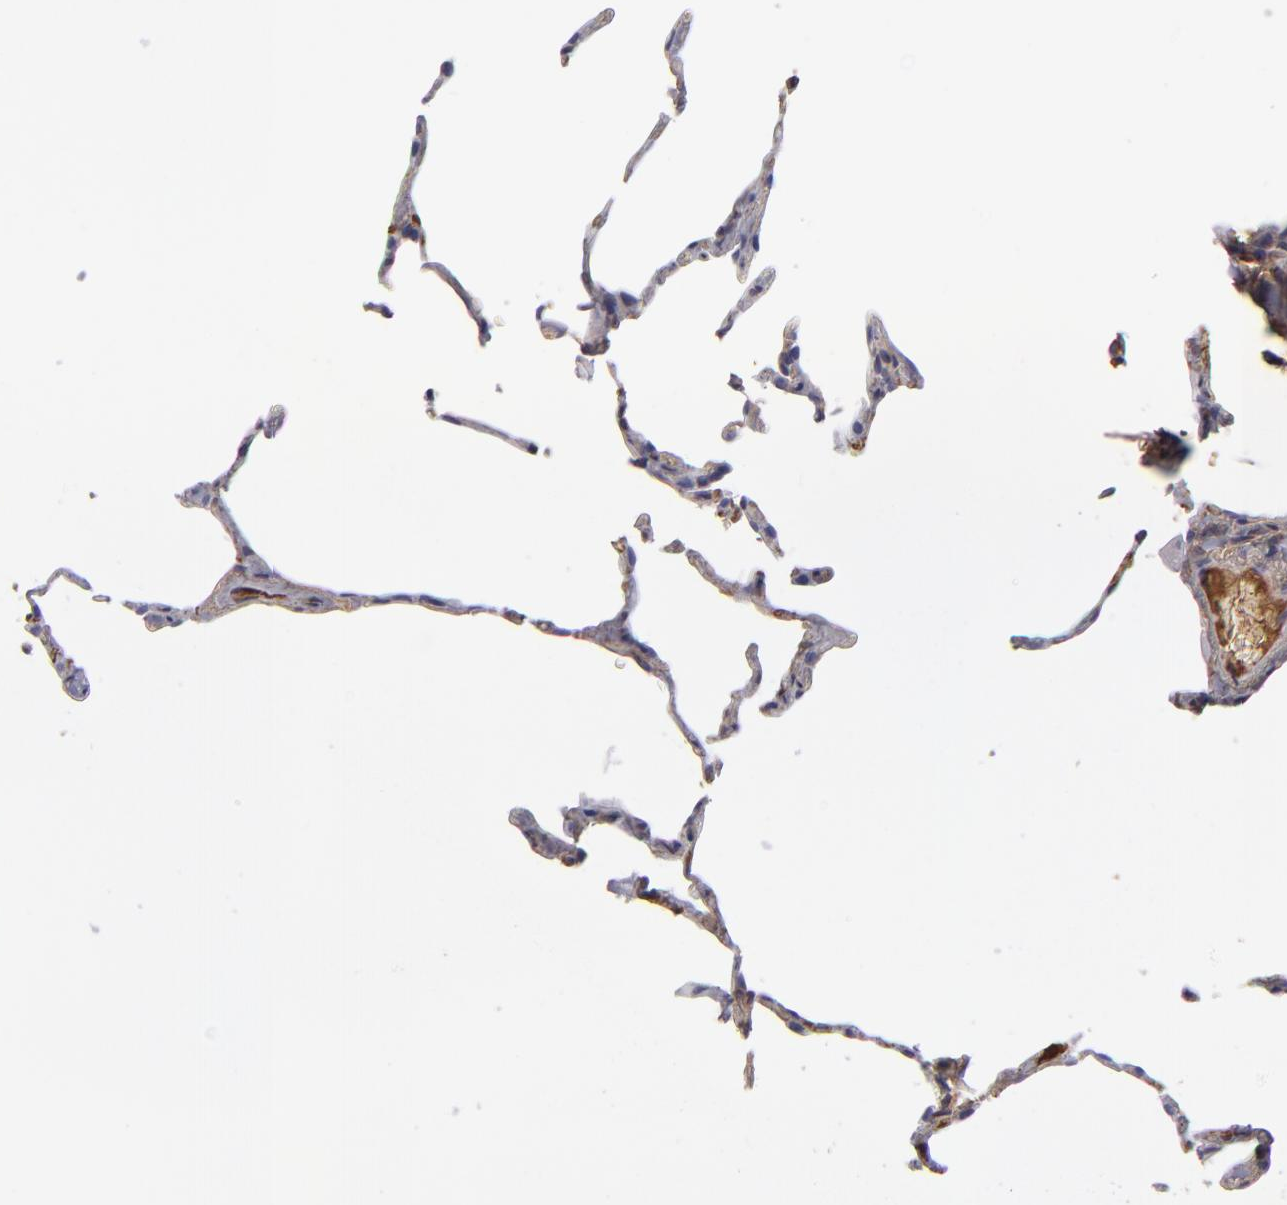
{"staining": {"intensity": "negative", "quantity": "none", "location": "none"}, "tissue": "lung", "cell_type": "Alveolar cells", "image_type": "normal", "snomed": [{"axis": "morphology", "description": "Normal tissue, NOS"}, {"axis": "topography", "description": "Lung"}], "caption": "Alveolar cells show no significant protein expression in normal lung.", "gene": "ABCC4", "patient": {"sex": "female", "age": 75}}